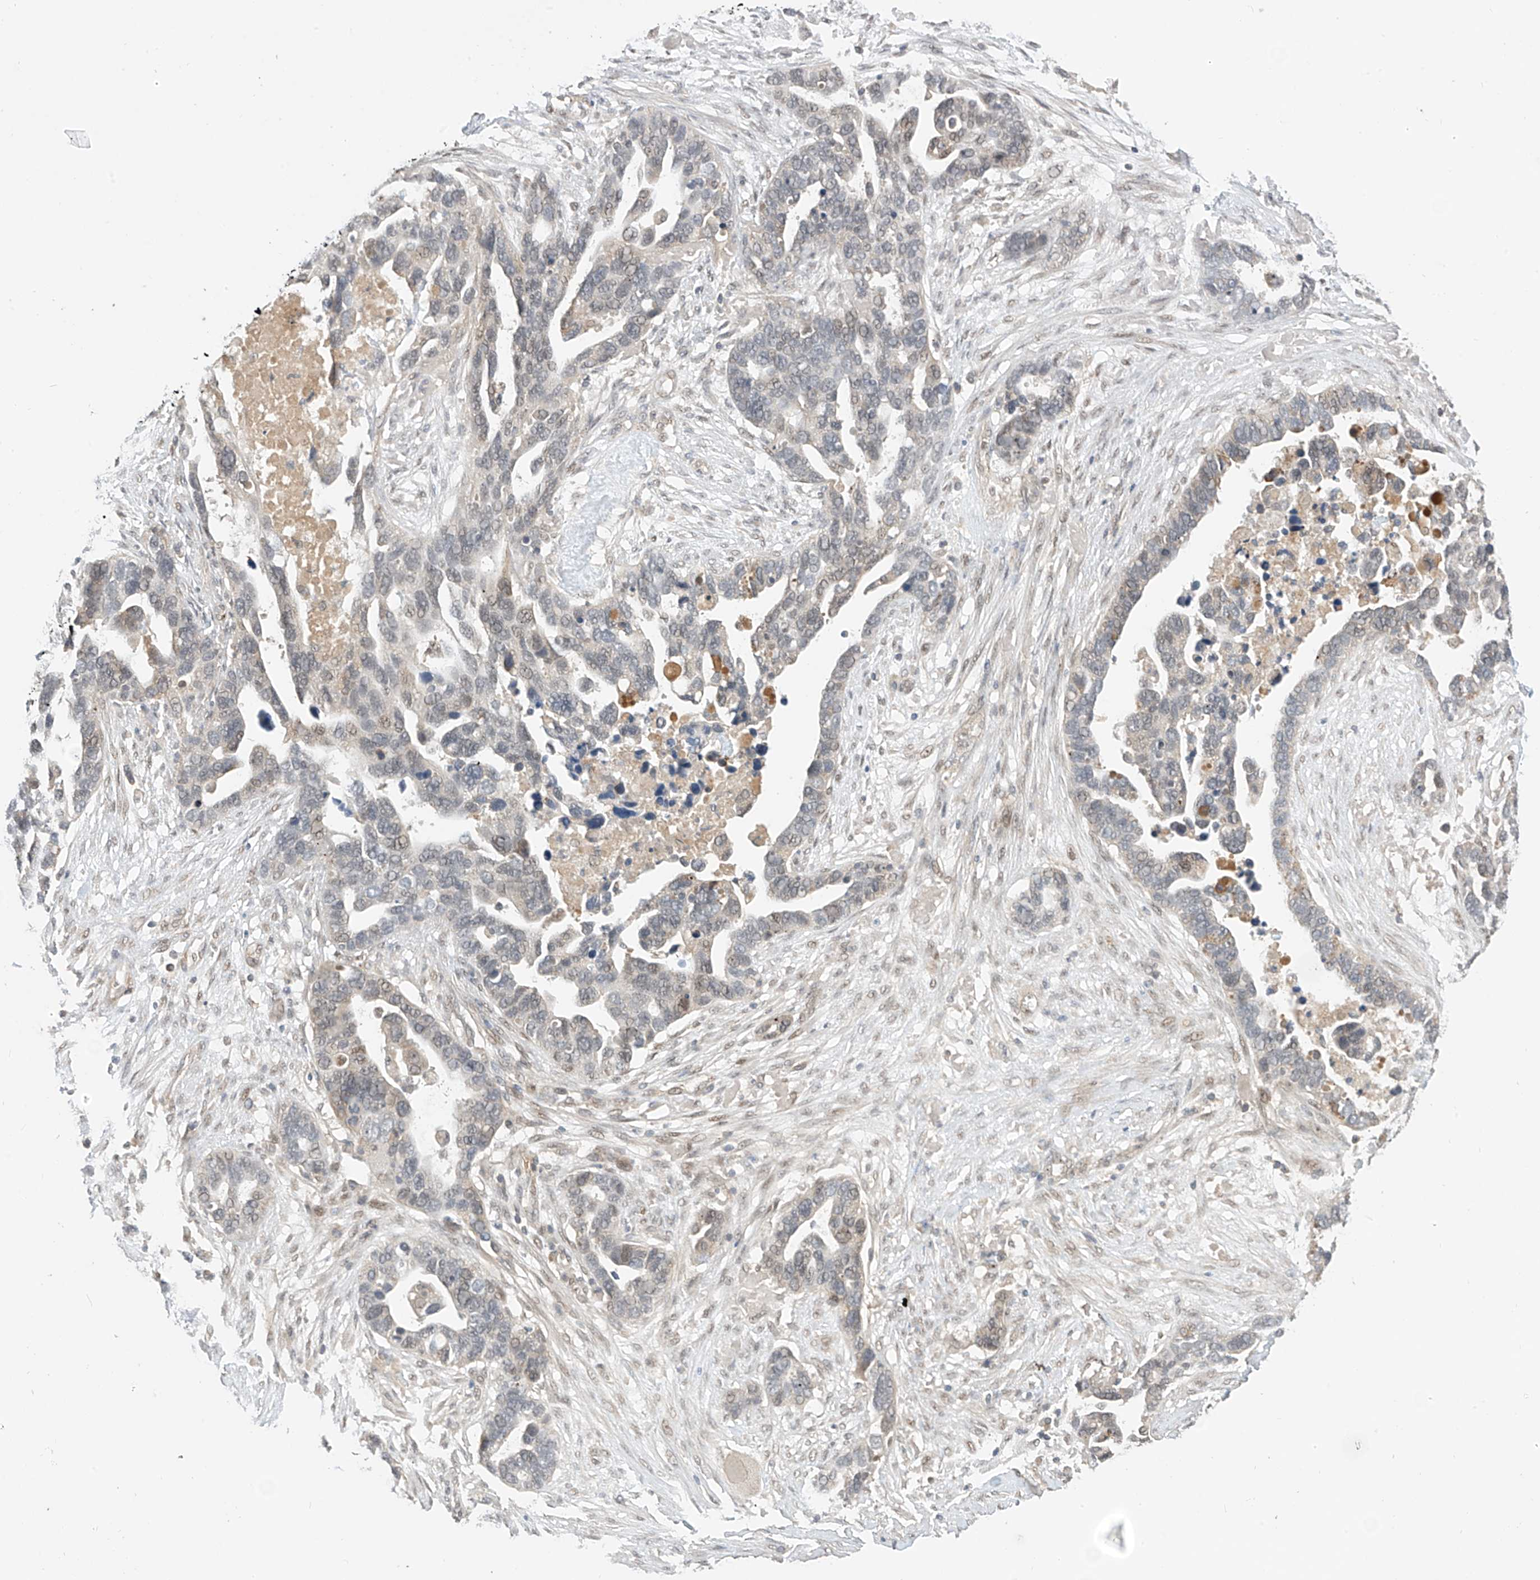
{"staining": {"intensity": "weak", "quantity": "<25%", "location": "nuclear"}, "tissue": "ovarian cancer", "cell_type": "Tumor cells", "image_type": "cancer", "snomed": [{"axis": "morphology", "description": "Cystadenocarcinoma, serous, NOS"}, {"axis": "topography", "description": "Ovary"}], "caption": "The immunohistochemistry micrograph has no significant staining in tumor cells of ovarian cancer (serous cystadenocarcinoma) tissue. (Brightfield microscopy of DAB immunohistochemistry at high magnification).", "gene": "MRTFA", "patient": {"sex": "female", "age": 54}}